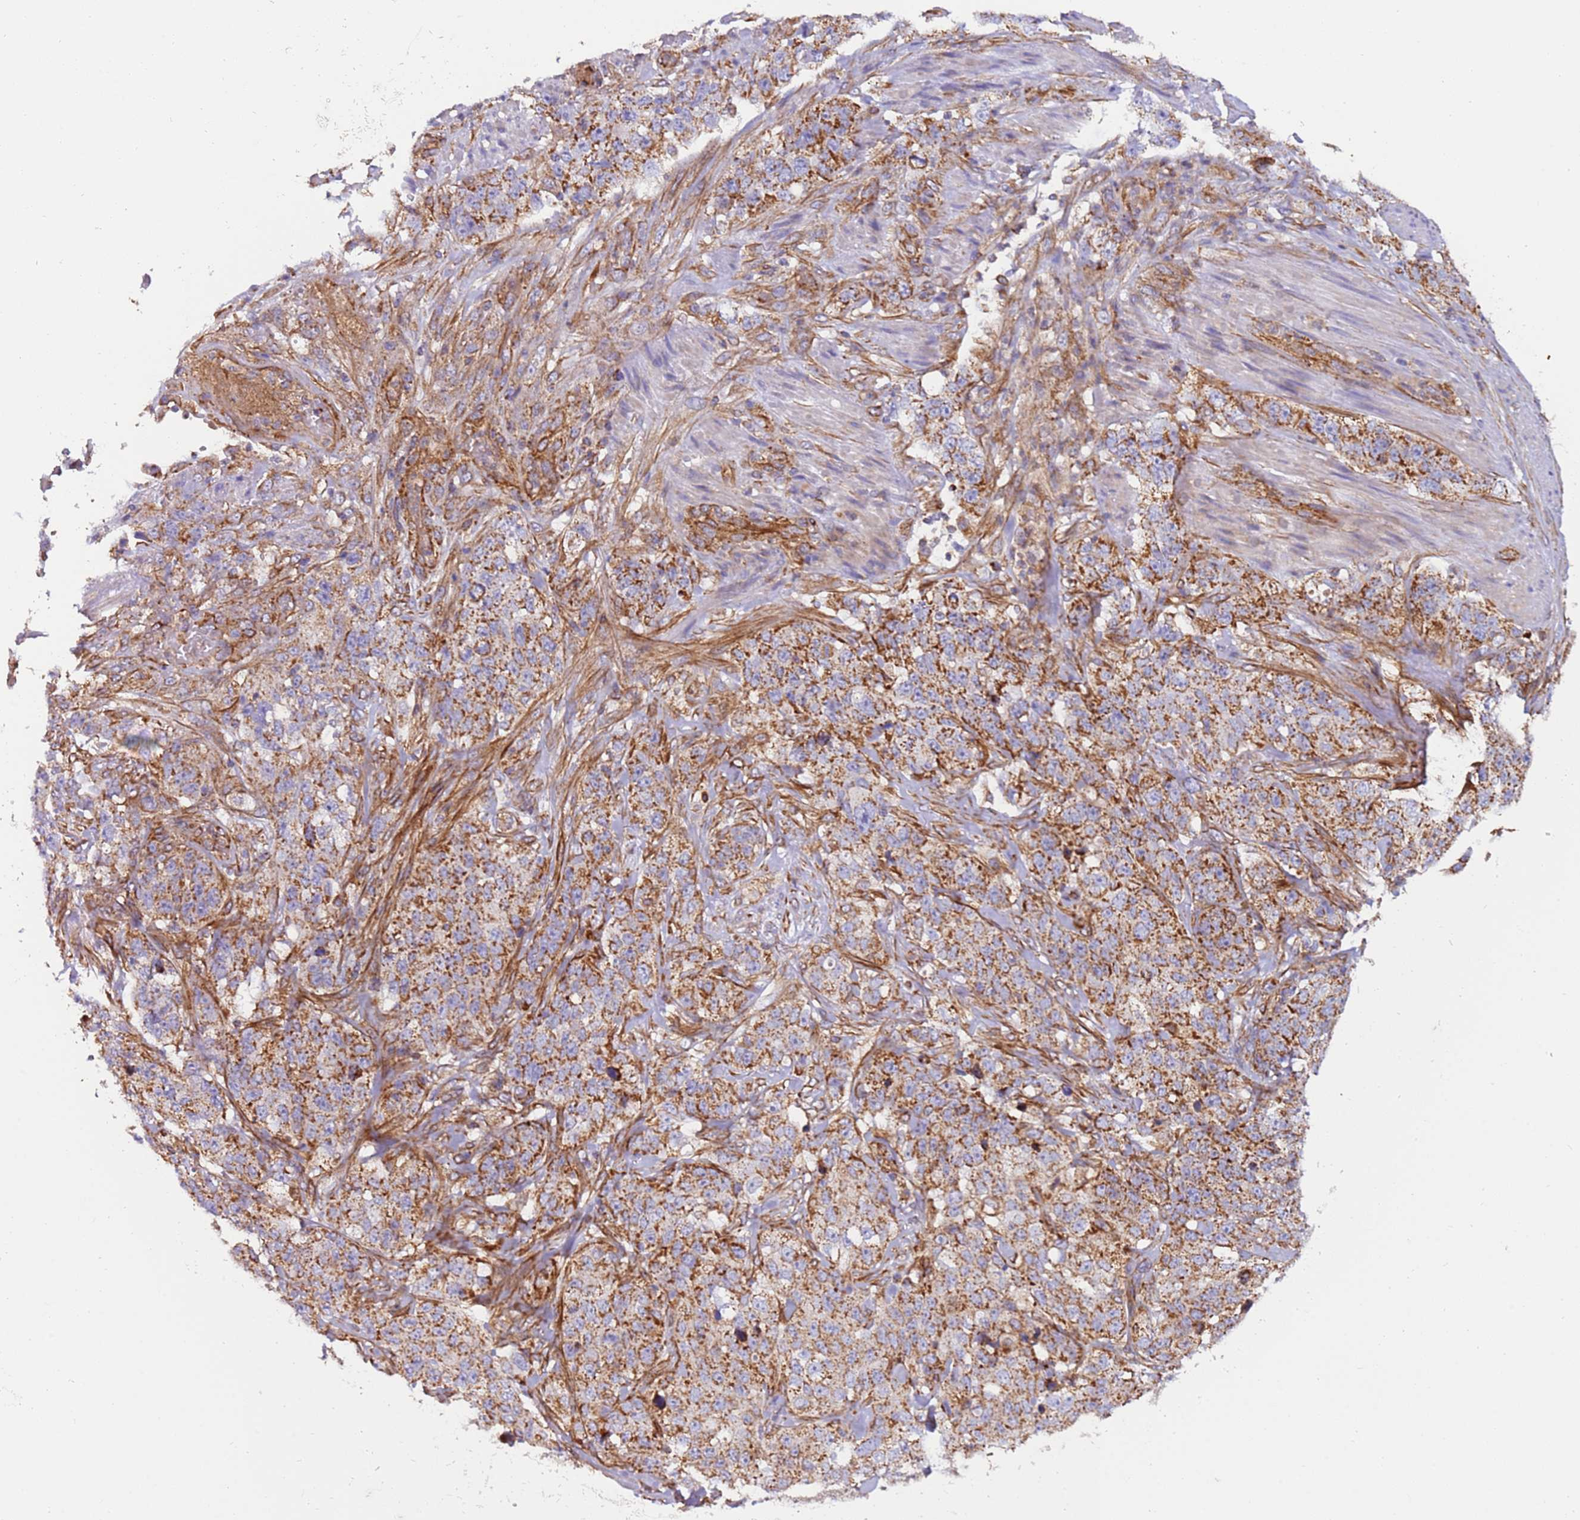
{"staining": {"intensity": "moderate", "quantity": ">75%", "location": "cytoplasmic/membranous"}, "tissue": "stomach cancer", "cell_type": "Tumor cells", "image_type": "cancer", "snomed": [{"axis": "morphology", "description": "Adenocarcinoma, NOS"}, {"axis": "topography", "description": "Stomach"}], "caption": "An IHC histopathology image of neoplastic tissue is shown. Protein staining in brown labels moderate cytoplasmic/membranous positivity in stomach cancer within tumor cells. Immunohistochemistry (ihc) stains the protein in brown and the nuclei are stained blue.", "gene": "MRPL20", "patient": {"sex": "male", "age": 48}}